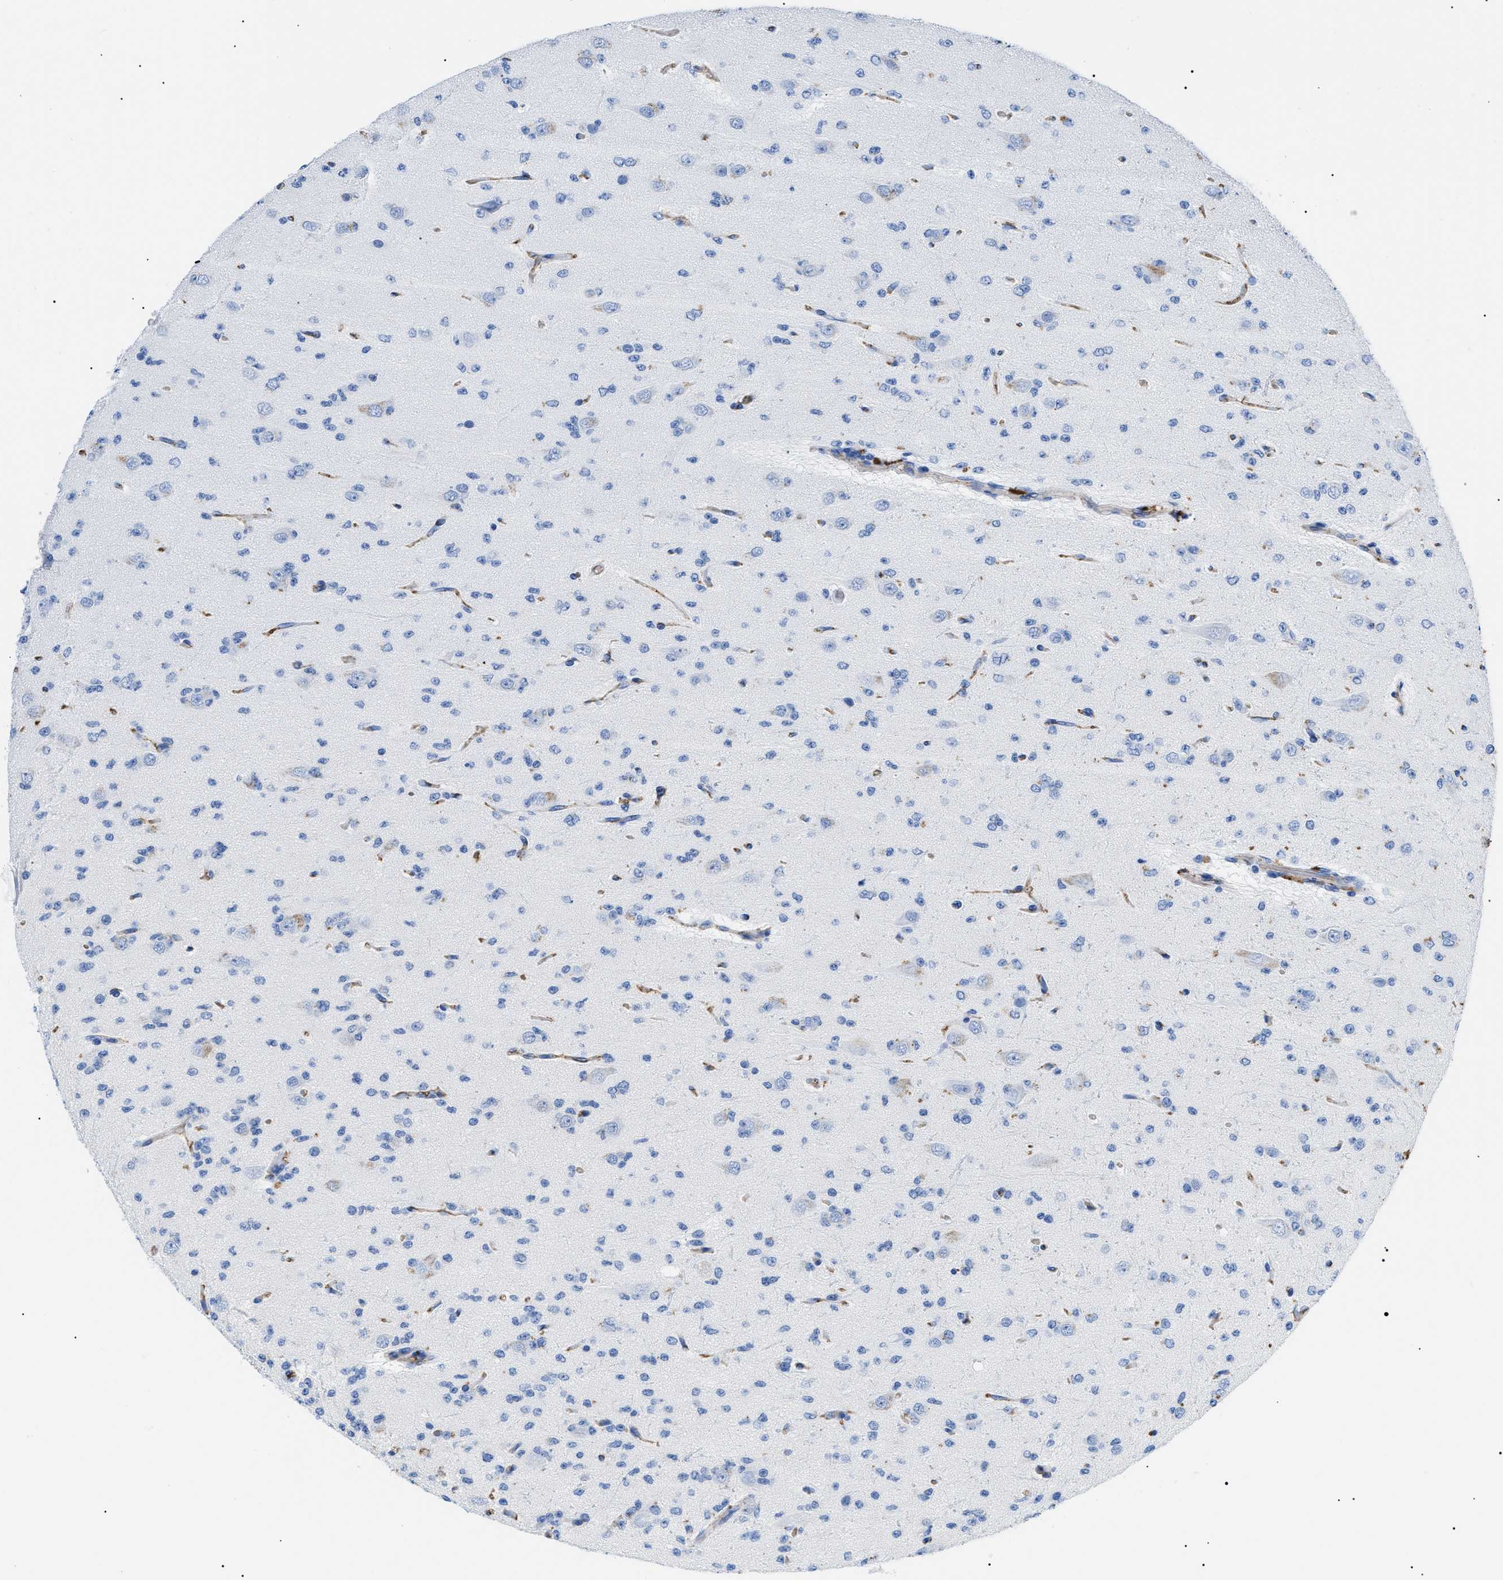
{"staining": {"intensity": "negative", "quantity": "none", "location": "none"}, "tissue": "glioma", "cell_type": "Tumor cells", "image_type": "cancer", "snomed": [{"axis": "morphology", "description": "Glioma, malignant, Low grade"}, {"axis": "topography", "description": "Brain"}], "caption": "High magnification brightfield microscopy of glioma stained with DAB (3,3'-diaminobenzidine) (brown) and counterstained with hematoxylin (blue): tumor cells show no significant expression.", "gene": "PODXL", "patient": {"sex": "male", "age": 38}}